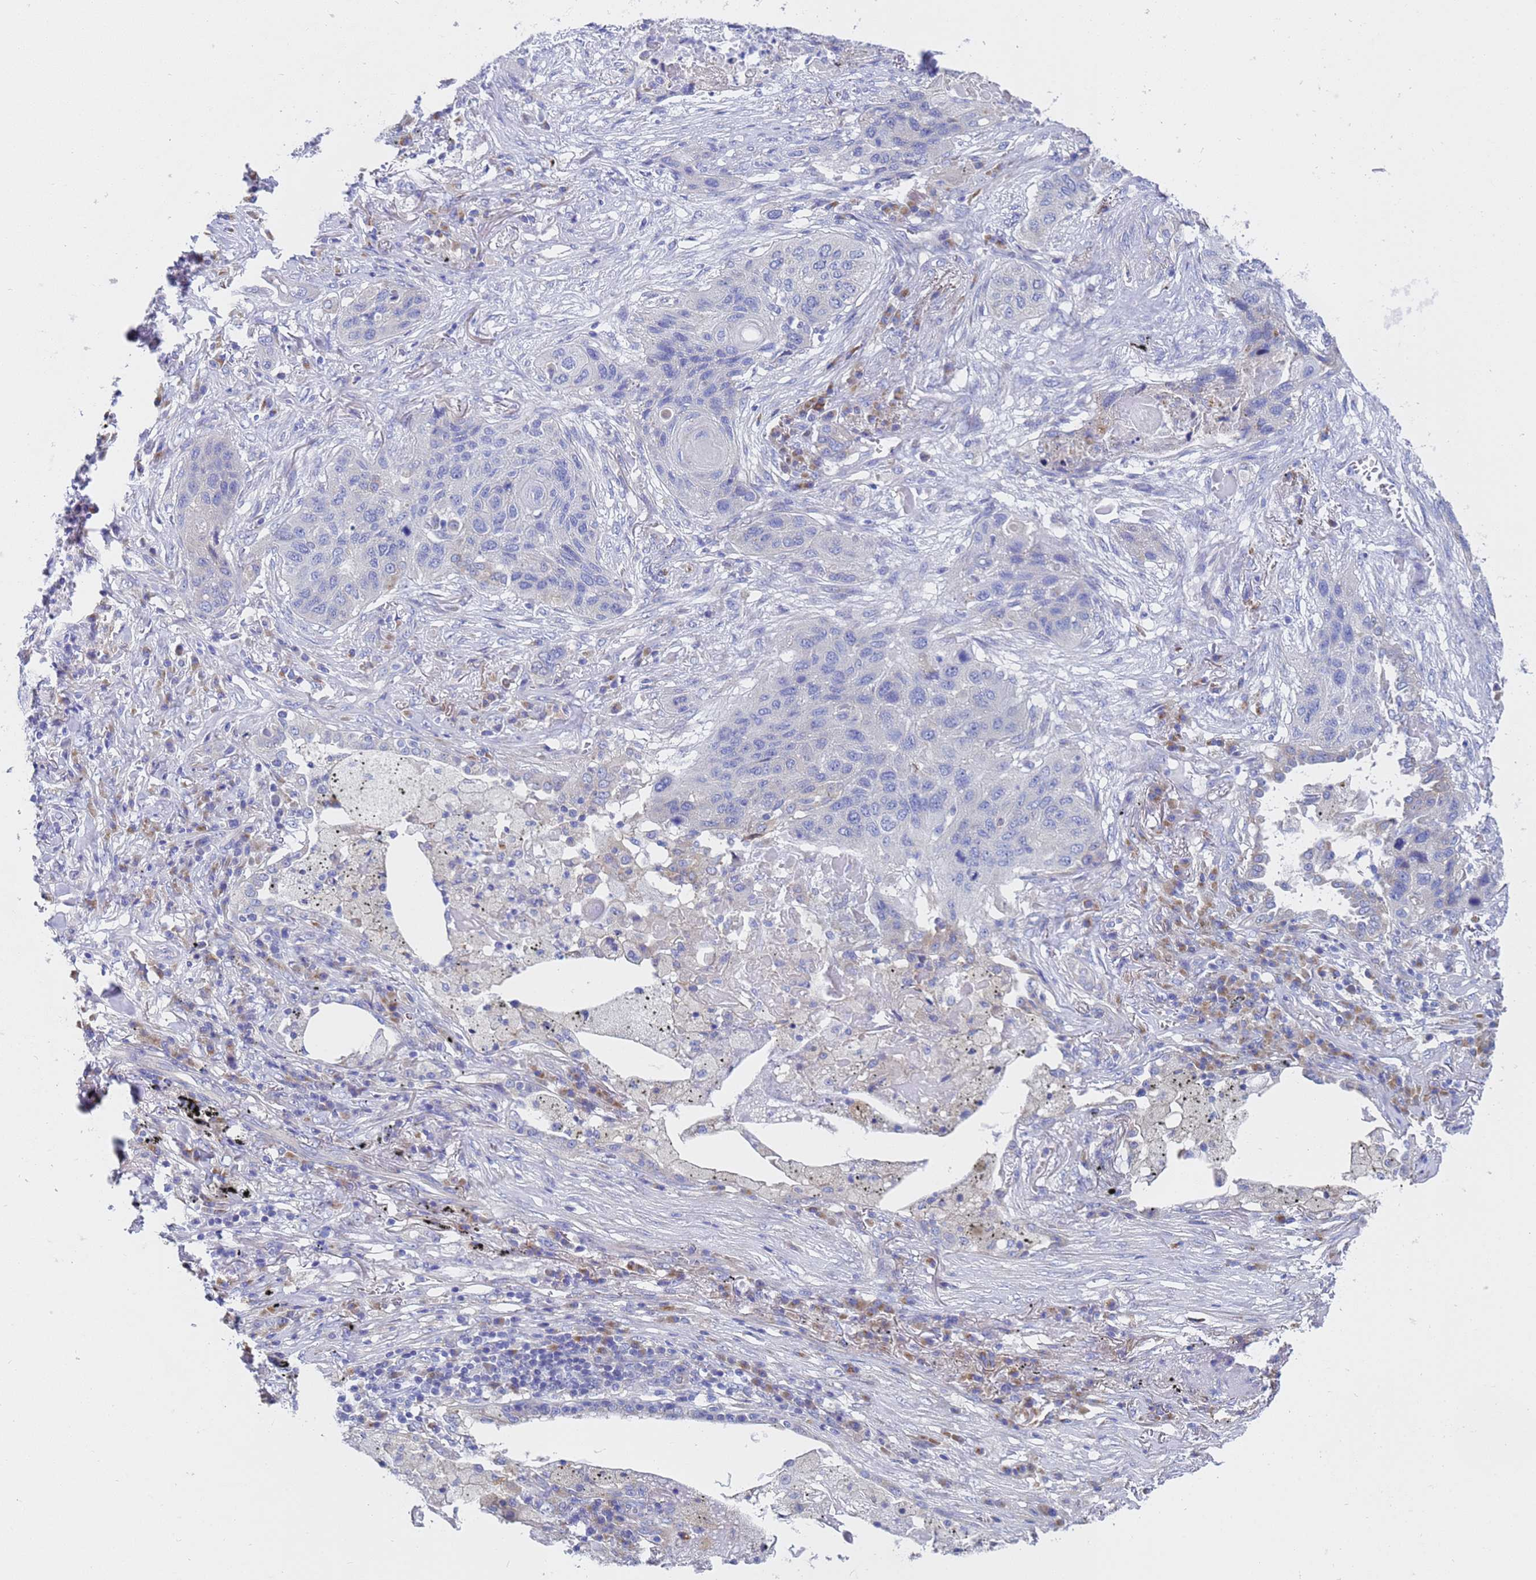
{"staining": {"intensity": "negative", "quantity": "none", "location": "none"}, "tissue": "lung cancer", "cell_type": "Tumor cells", "image_type": "cancer", "snomed": [{"axis": "morphology", "description": "Squamous cell carcinoma, NOS"}, {"axis": "topography", "description": "Lung"}], "caption": "Immunohistochemical staining of lung cancer (squamous cell carcinoma) shows no significant positivity in tumor cells.", "gene": "TM4SF4", "patient": {"sex": "female", "age": 63}}